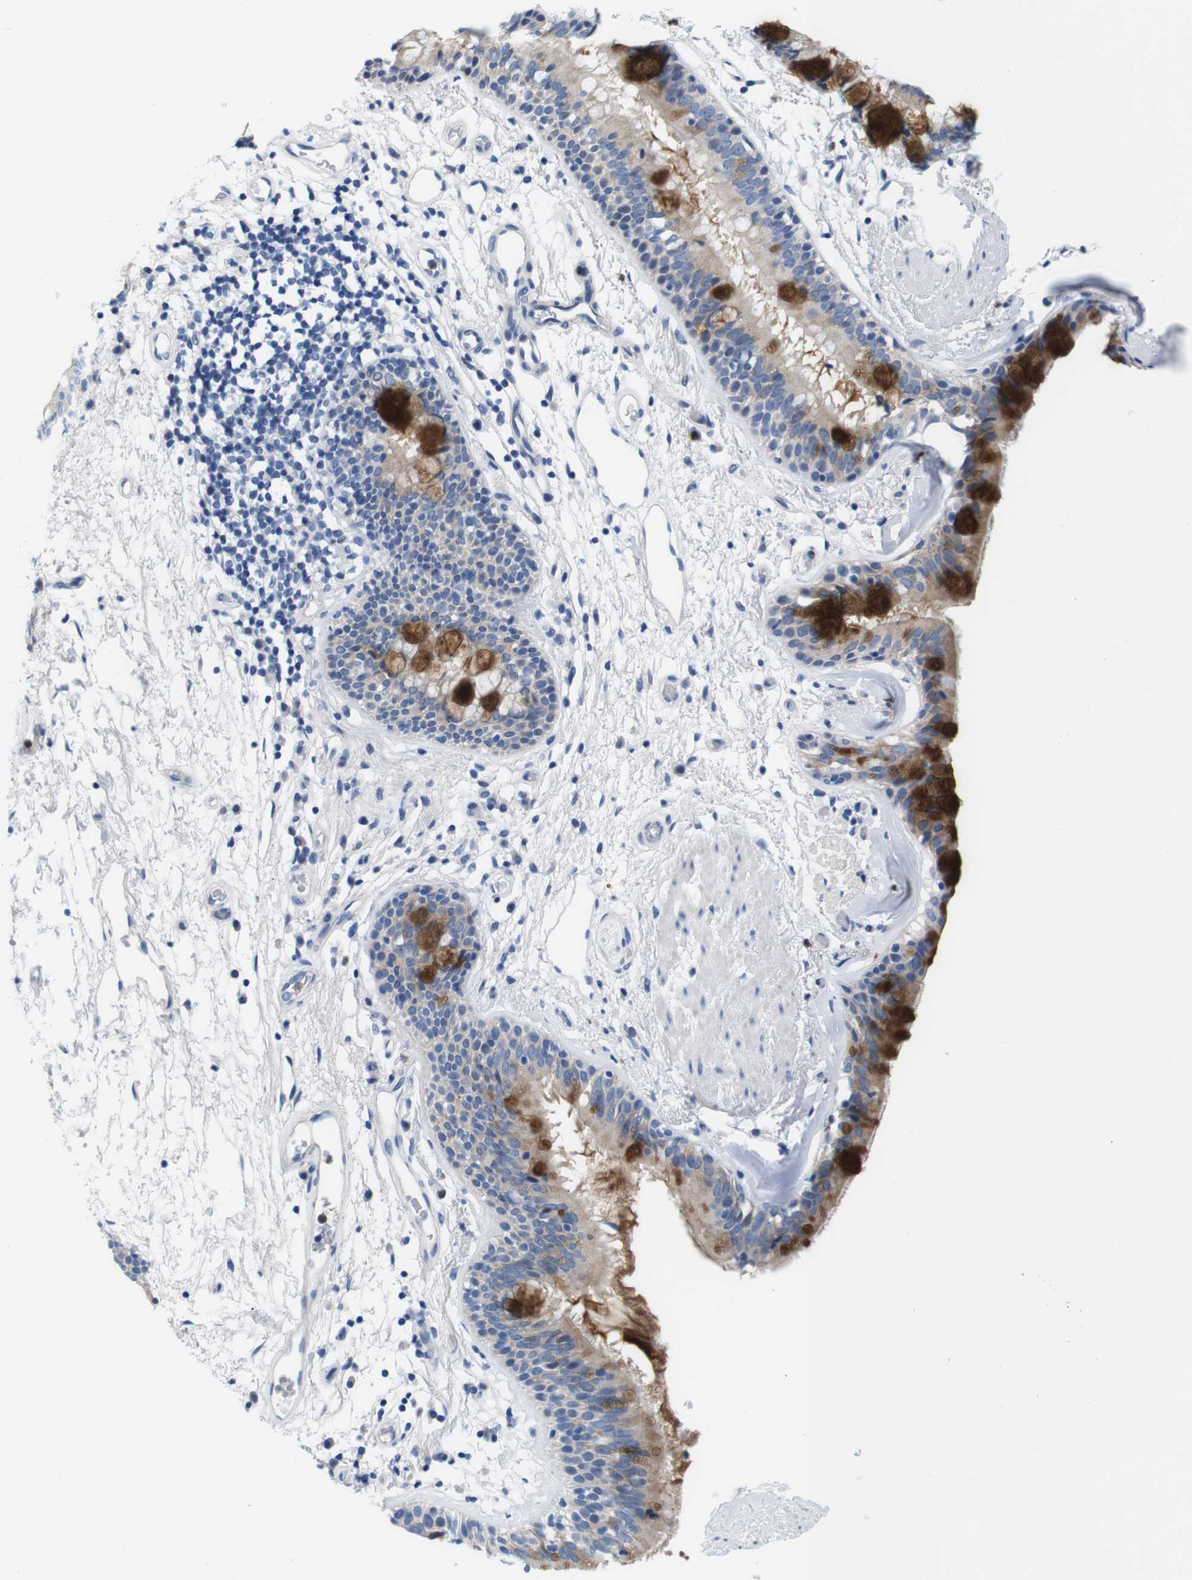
{"staining": {"intensity": "strong", "quantity": "25%-75%", "location": "cytoplasmic/membranous"}, "tissue": "bronchus", "cell_type": "Respiratory epithelial cells", "image_type": "normal", "snomed": [{"axis": "morphology", "description": "Normal tissue, NOS"}, {"axis": "morphology", "description": "Adenocarcinoma, NOS"}, {"axis": "topography", "description": "Bronchus"}, {"axis": "topography", "description": "Lung"}], "caption": "The histopathology image reveals staining of unremarkable bronchus, revealing strong cytoplasmic/membranous protein positivity (brown color) within respiratory epithelial cells.", "gene": "C1RL", "patient": {"sex": "female", "age": 54}}